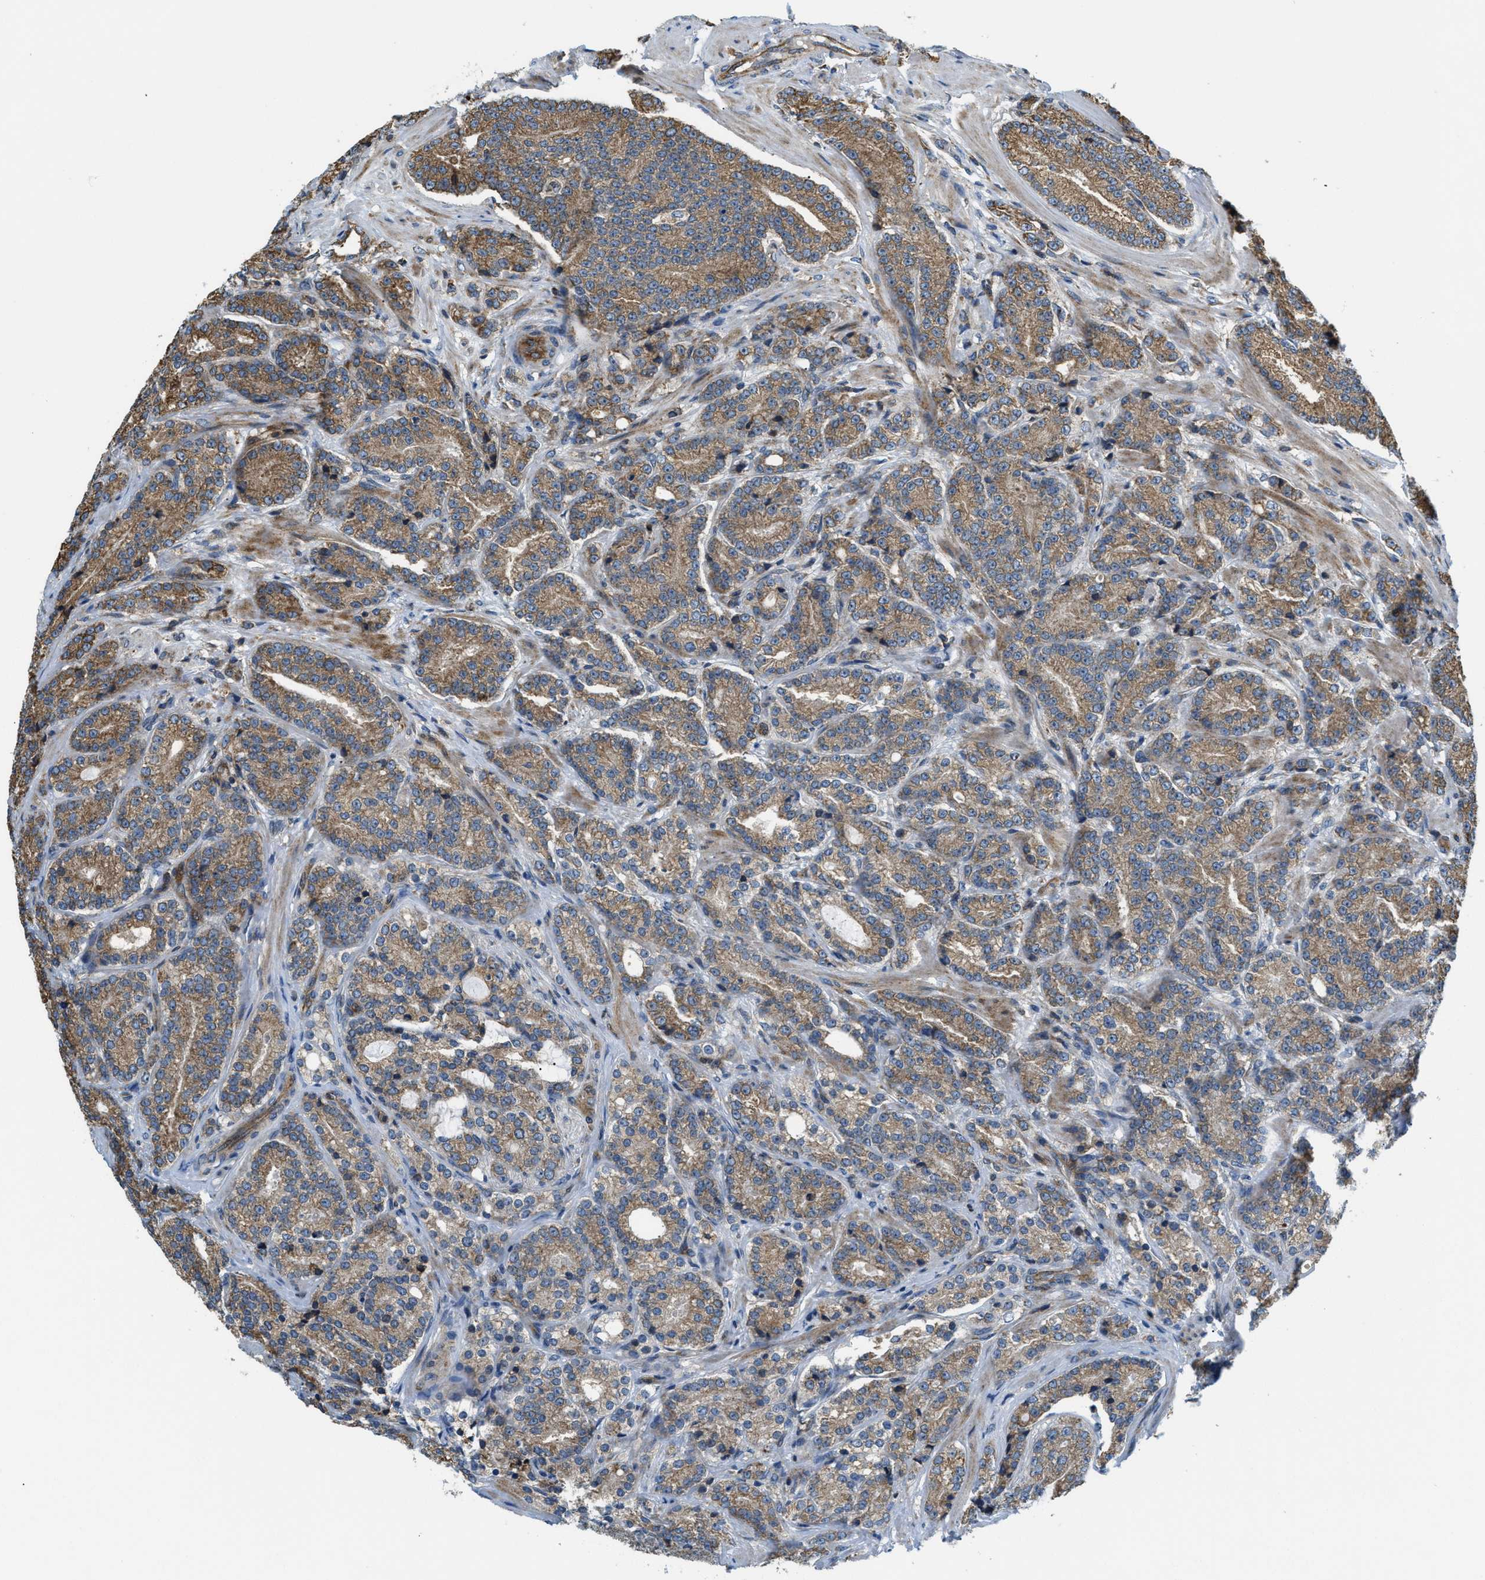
{"staining": {"intensity": "moderate", "quantity": ">75%", "location": "cytoplasmic/membranous"}, "tissue": "prostate cancer", "cell_type": "Tumor cells", "image_type": "cancer", "snomed": [{"axis": "morphology", "description": "Adenocarcinoma, High grade"}, {"axis": "topography", "description": "Prostate"}], "caption": "An image showing moderate cytoplasmic/membranous expression in about >75% of tumor cells in prostate cancer (adenocarcinoma (high-grade)), as visualized by brown immunohistochemical staining.", "gene": "CSPG4", "patient": {"sex": "male", "age": 61}}